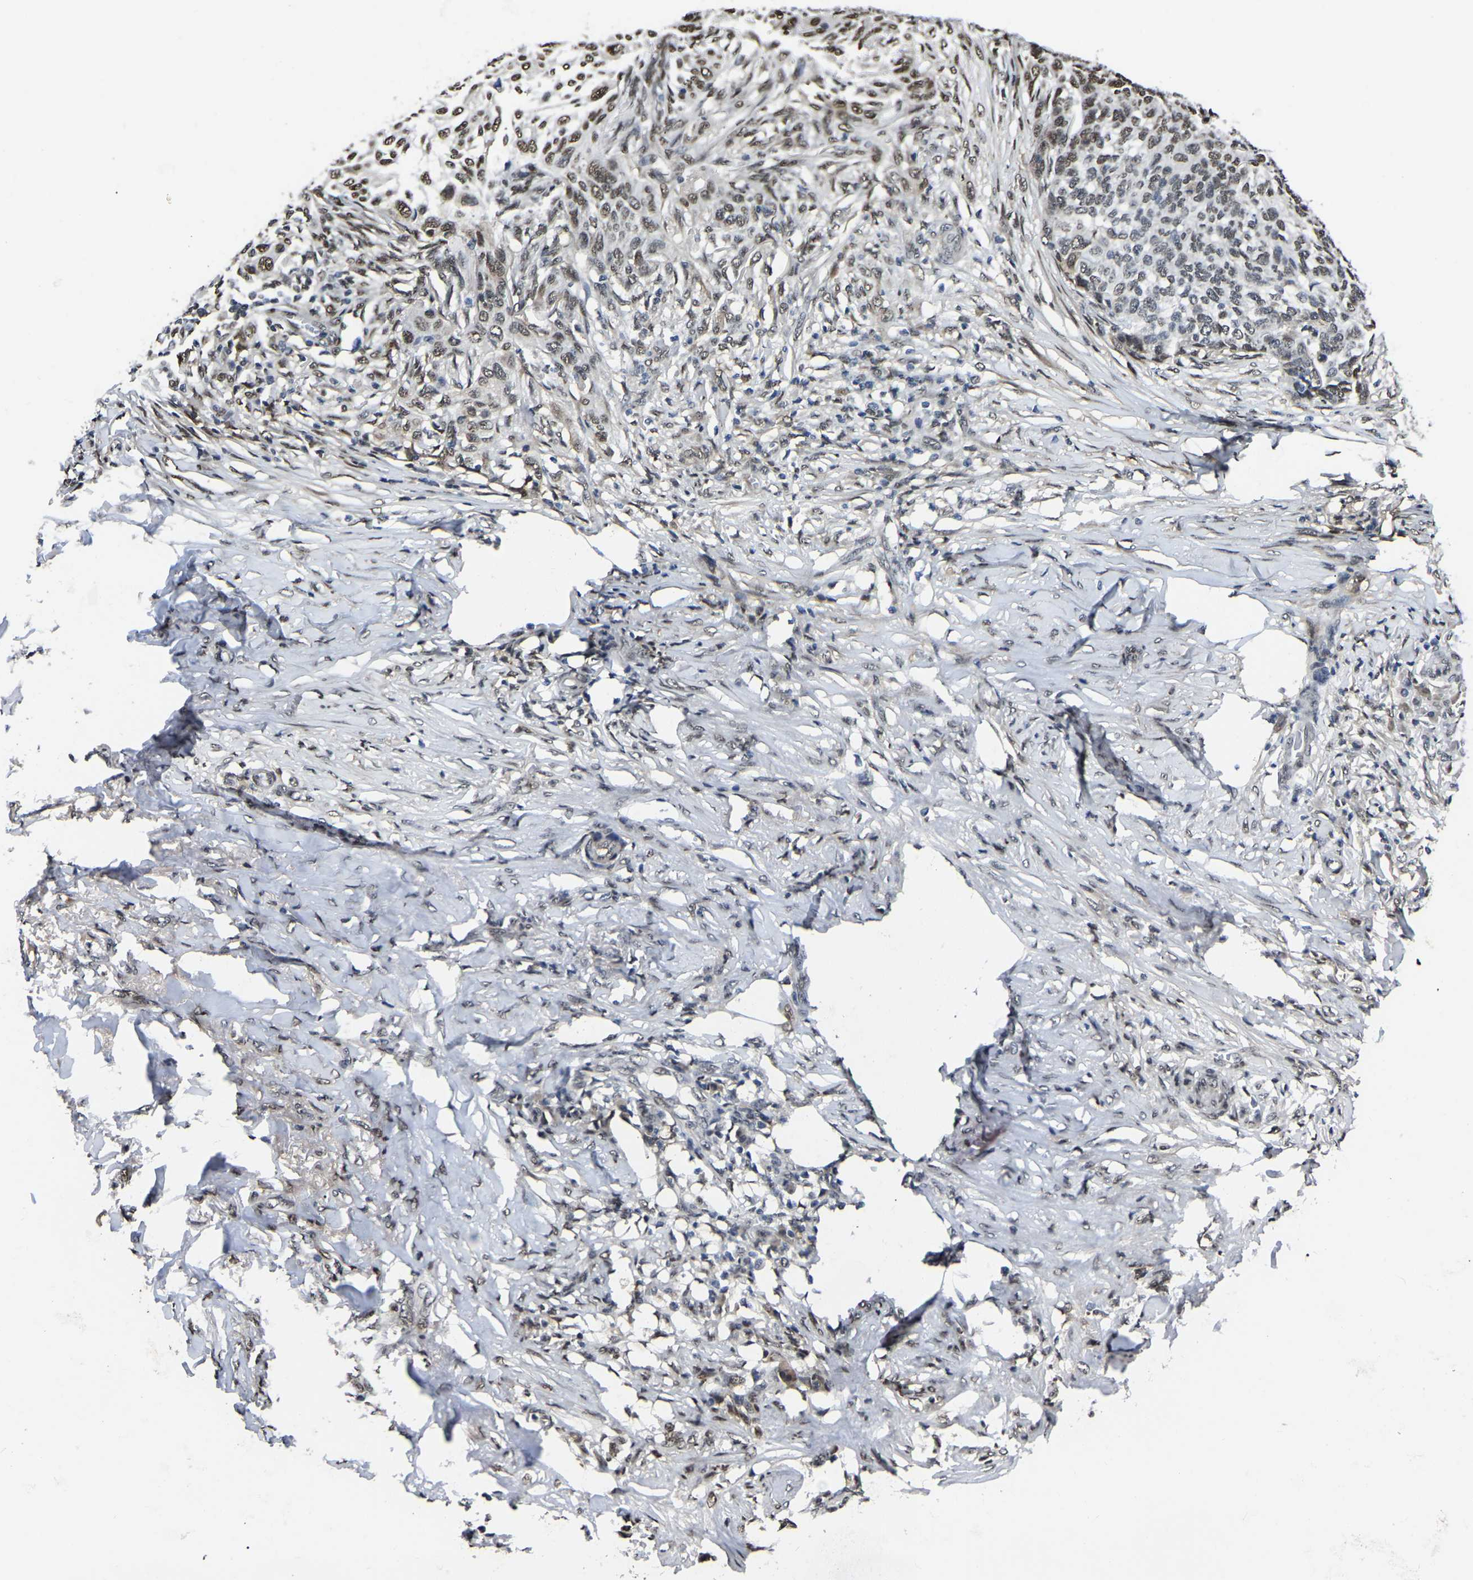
{"staining": {"intensity": "weak", "quantity": ">75%", "location": "nuclear"}, "tissue": "skin cancer", "cell_type": "Tumor cells", "image_type": "cancer", "snomed": [{"axis": "morphology", "description": "Basal cell carcinoma"}, {"axis": "topography", "description": "Skin"}], "caption": "Protein expression analysis of skin basal cell carcinoma shows weak nuclear expression in approximately >75% of tumor cells.", "gene": "TRIM35", "patient": {"sex": "male", "age": 85}}